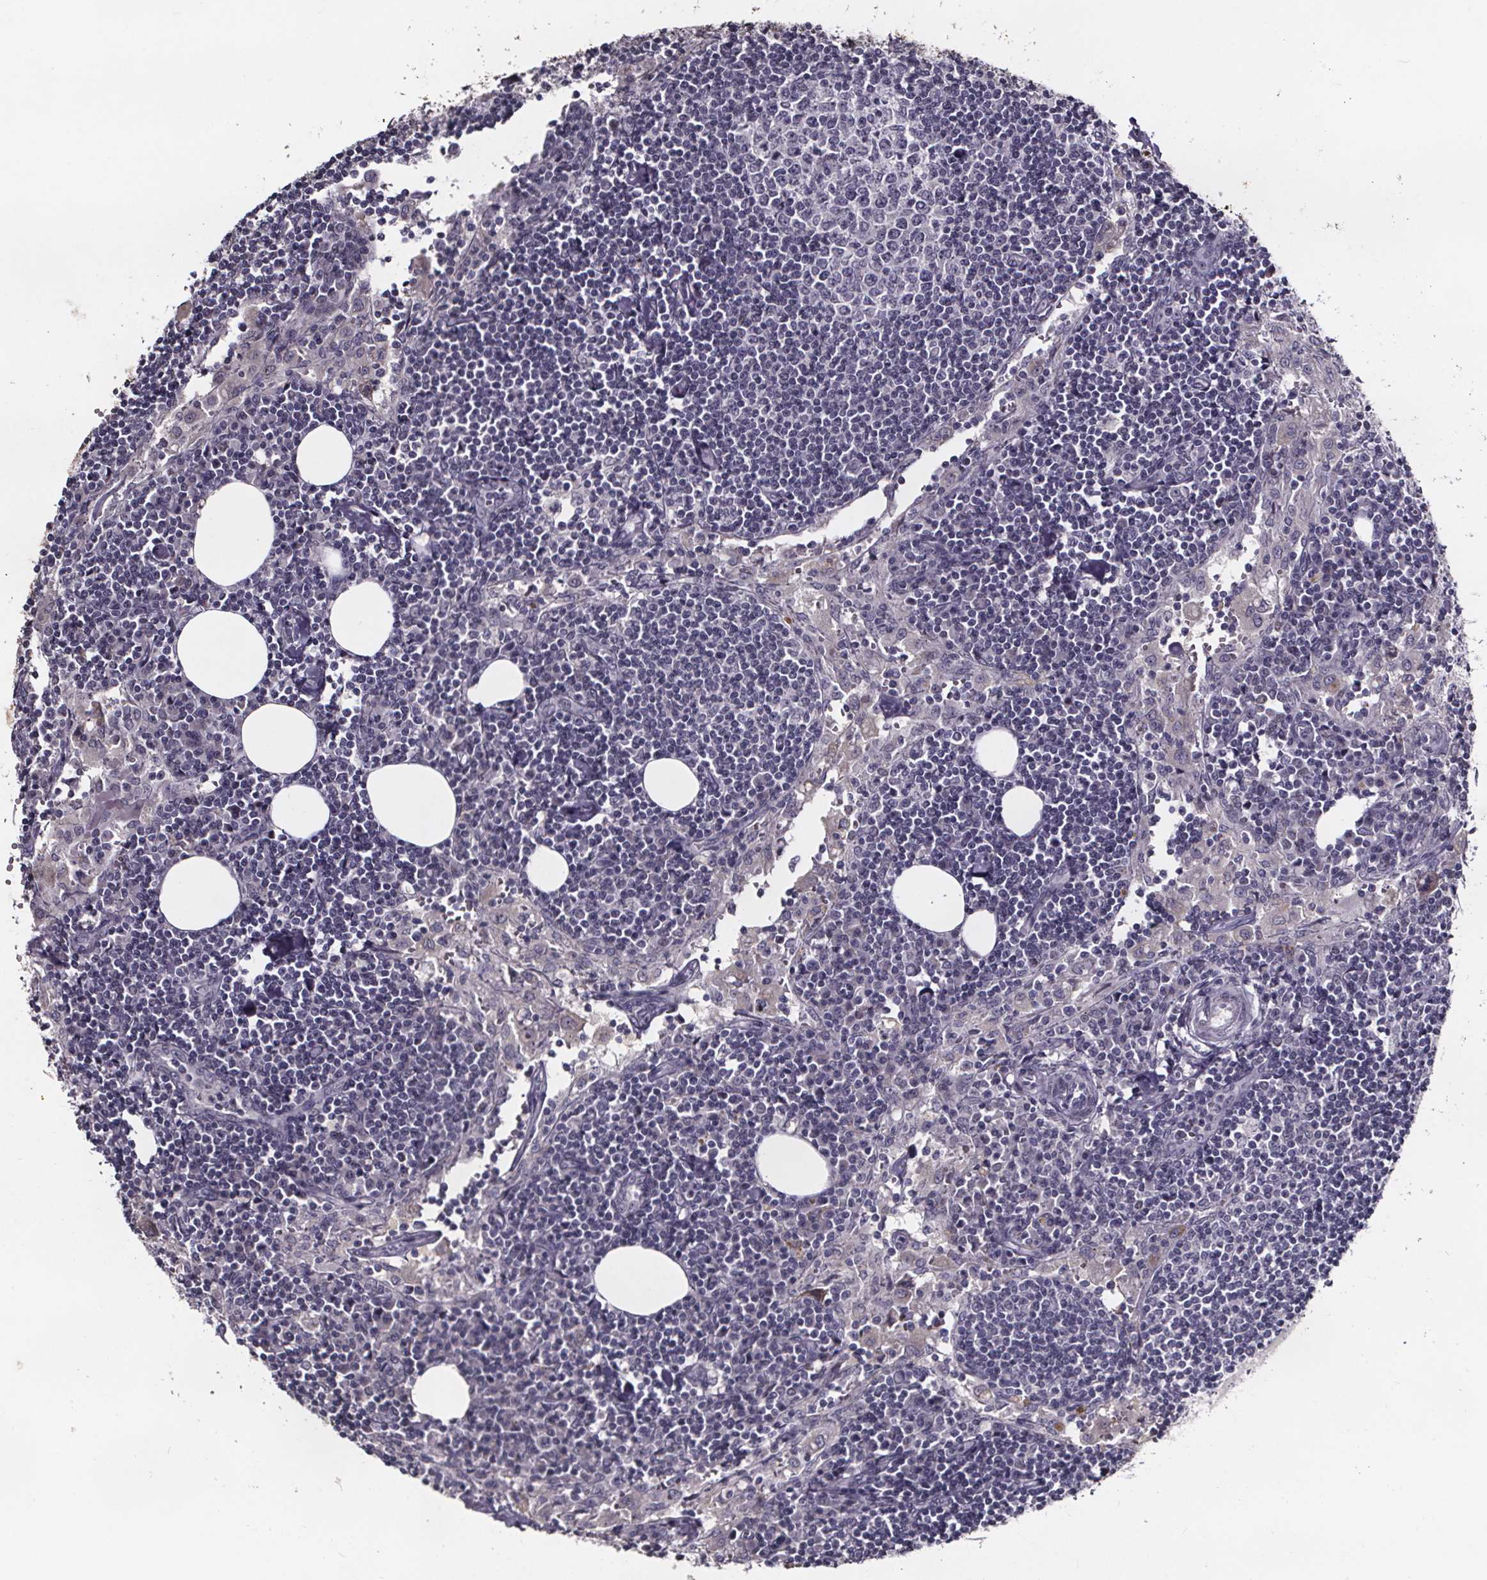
{"staining": {"intensity": "negative", "quantity": "none", "location": "none"}, "tissue": "lymph node", "cell_type": "Germinal center cells", "image_type": "normal", "snomed": [{"axis": "morphology", "description": "Normal tissue, NOS"}, {"axis": "topography", "description": "Lymph node"}], "caption": "Germinal center cells are negative for protein expression in benign human lymph node. (DAB IHC visualized using brightfield microscopy, high magnification).", "gene": "AR", "patient": {"sex": "male", "age": 55}}